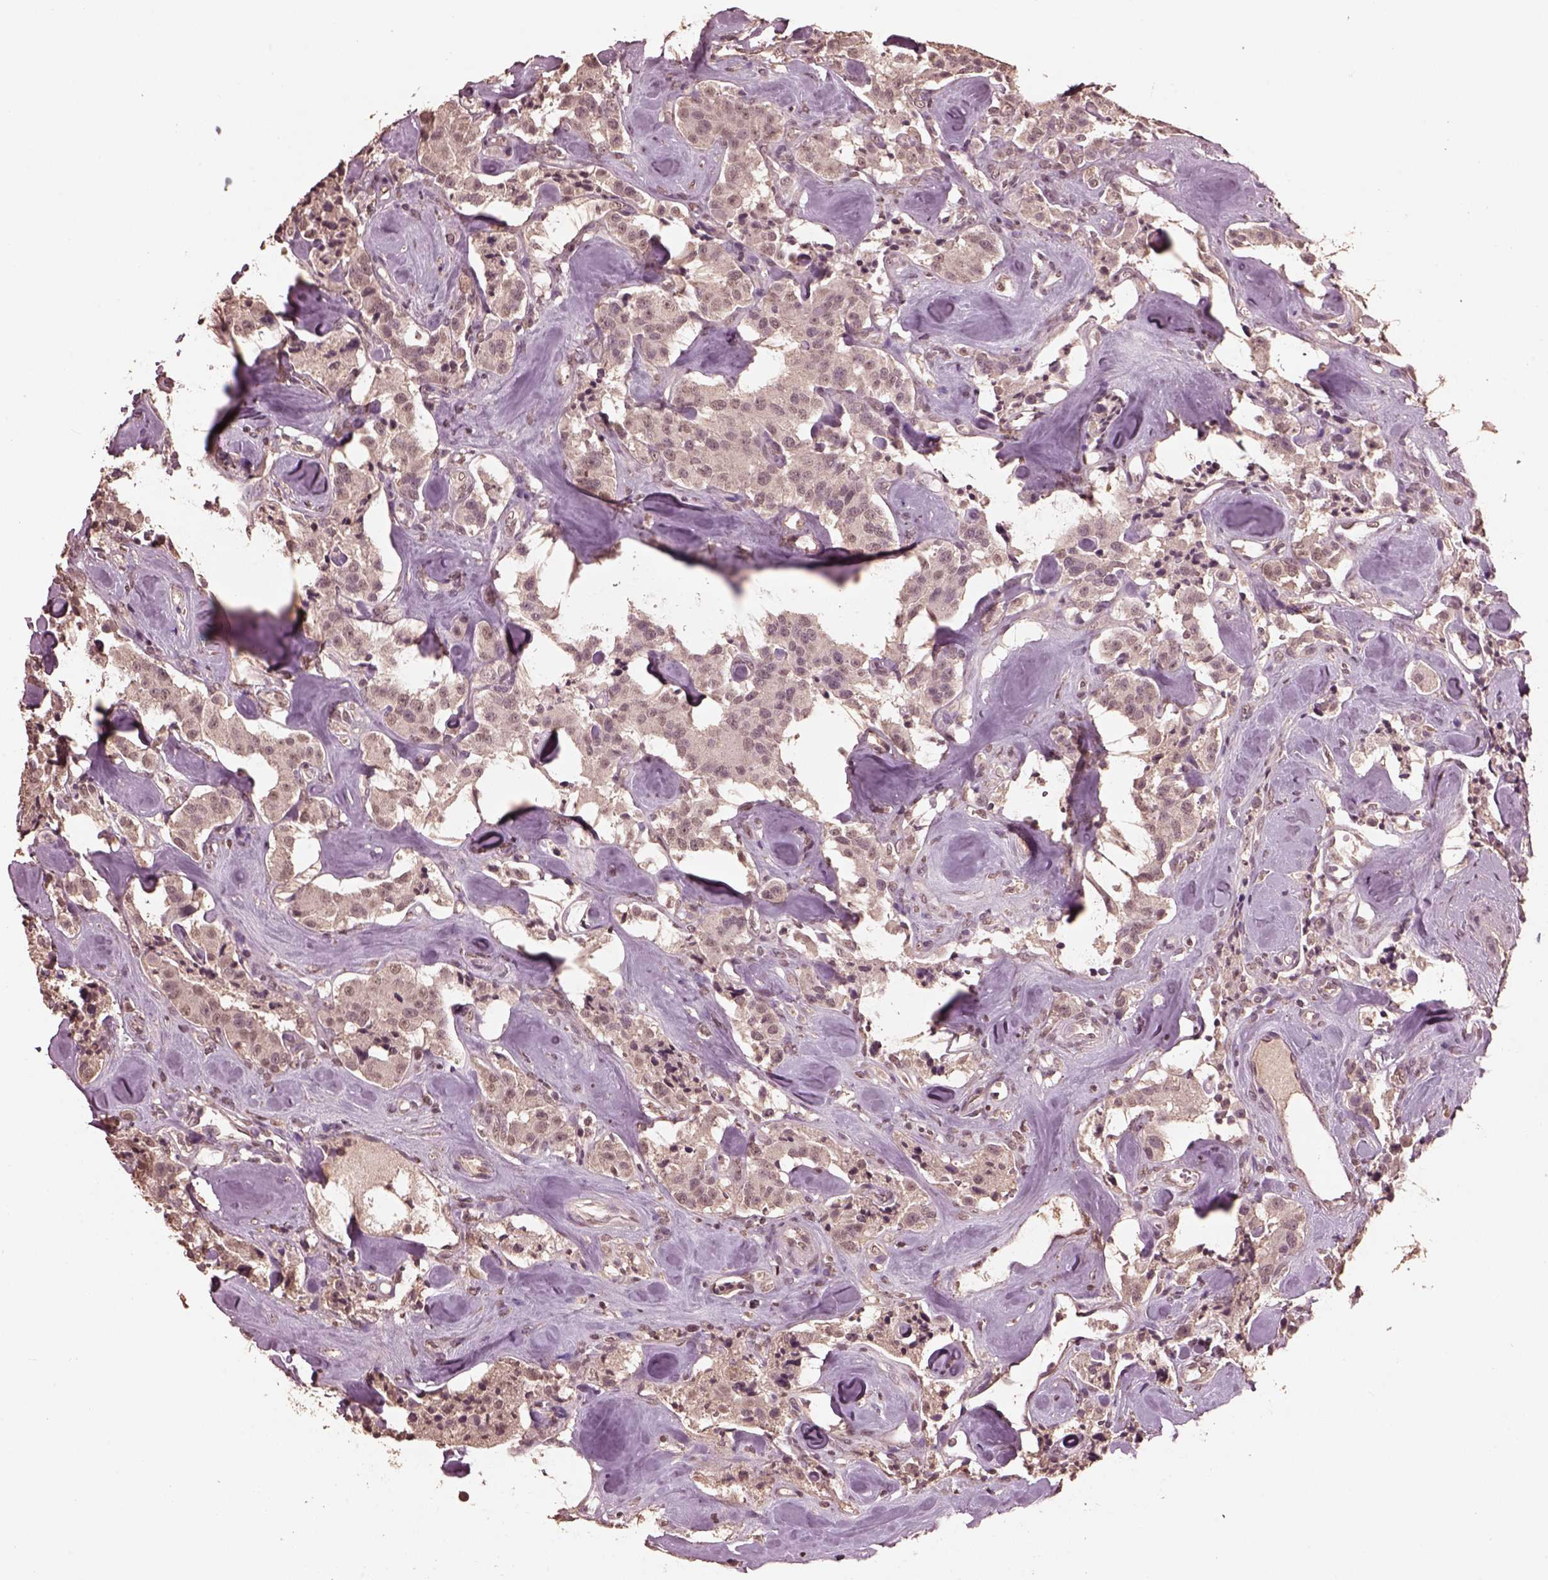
{"staining": {"intensity": "negative", "quantity": "none", "location": "none"}, "tissue": "carcinoid", "cell_type": "Tumor cells", "image_type": "cancer", "snomed": [{"axis": "morphology", "description": "Carcinoid, malignant, NOS"}, {"axis": "topography", "description": "Pancreas"}], "caption": "Immunohistochemistry (IHC) of malignant carcinoid demonstrates no positivity in tumor cells. (Brightfield microscopy of DAB immunohistochemistry (IHC) at high magnification).", "gene": "CPT1C", "patient": {"sex": "male", "age": 41}}